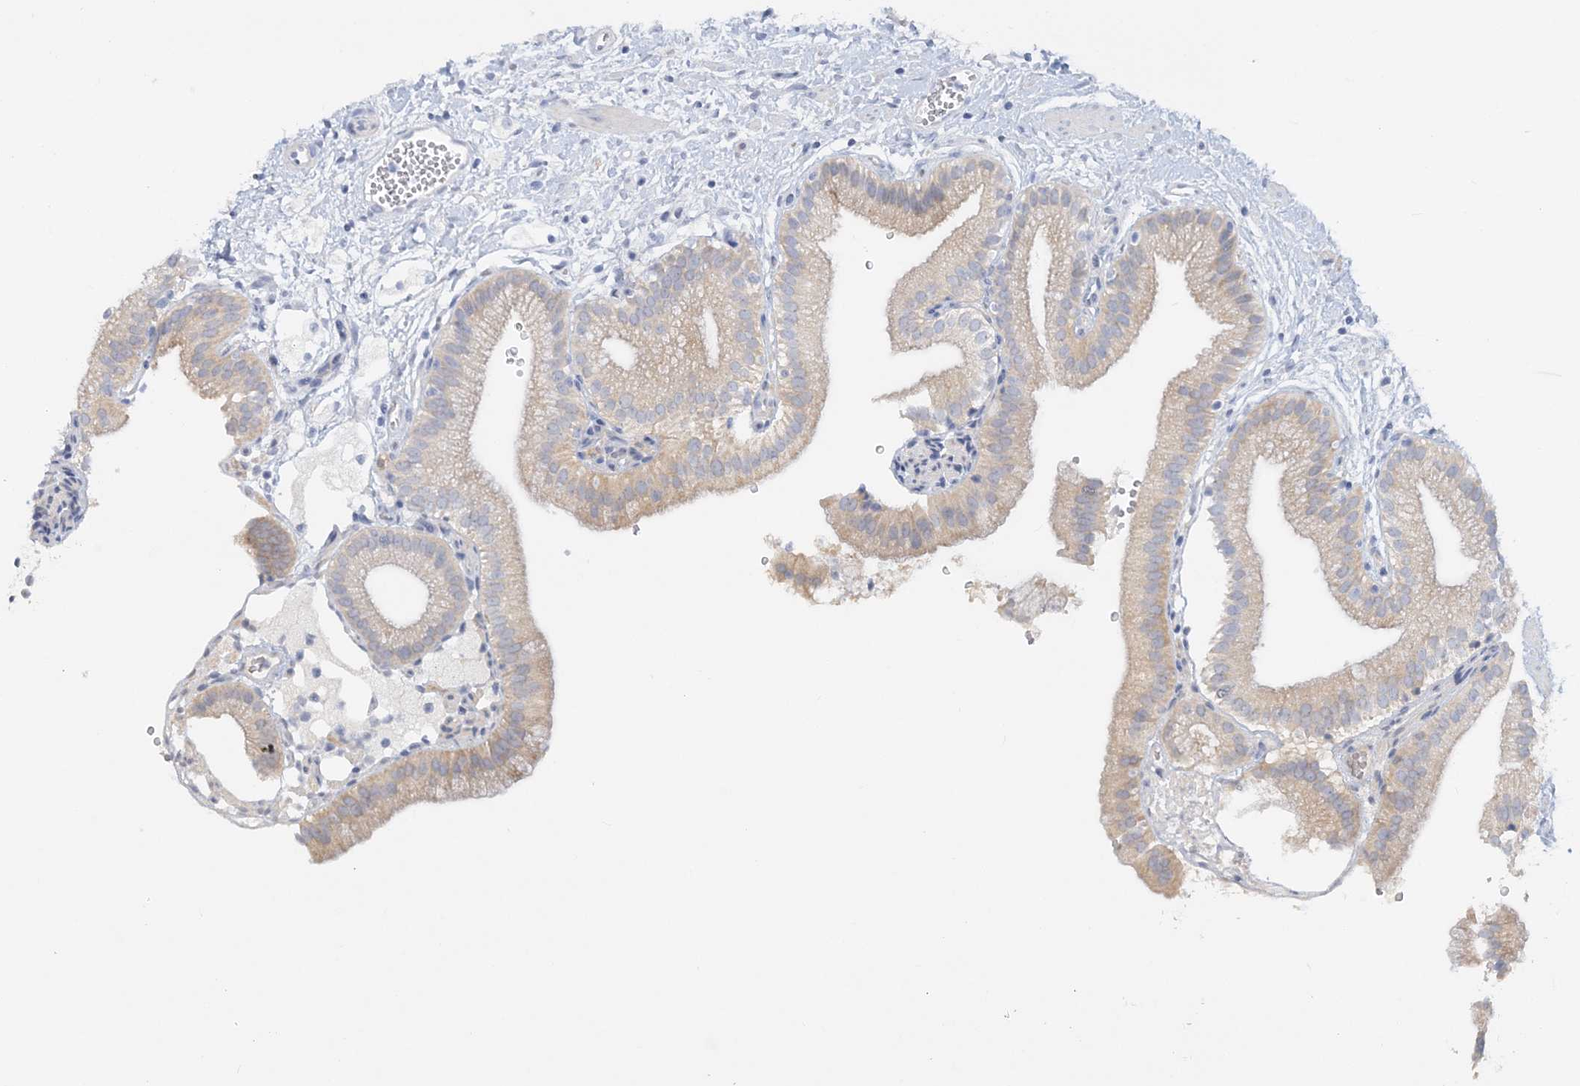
{"staining": {"intensity": "moderate", "quantity": "25%-75%", "location": "cytoplasmic/membranous"}, "tissue": "gallbladder", "cell_type": "Glandular cells", "image_type": "normal", "snomed": [{"axis": "morphology", "description": "Normal tissue, NOS"}, {"axis": "topography", "description": "Gallbladder"}], "caption": "This is an image of immunohistochemistry (IHC) staining of normal gallbladder, which shows moderate staining in the cytoplasmic/membranous of glandular cells.", "gene": "ENSG00000288637", "patient": {"sex": "male", "age": 55}}